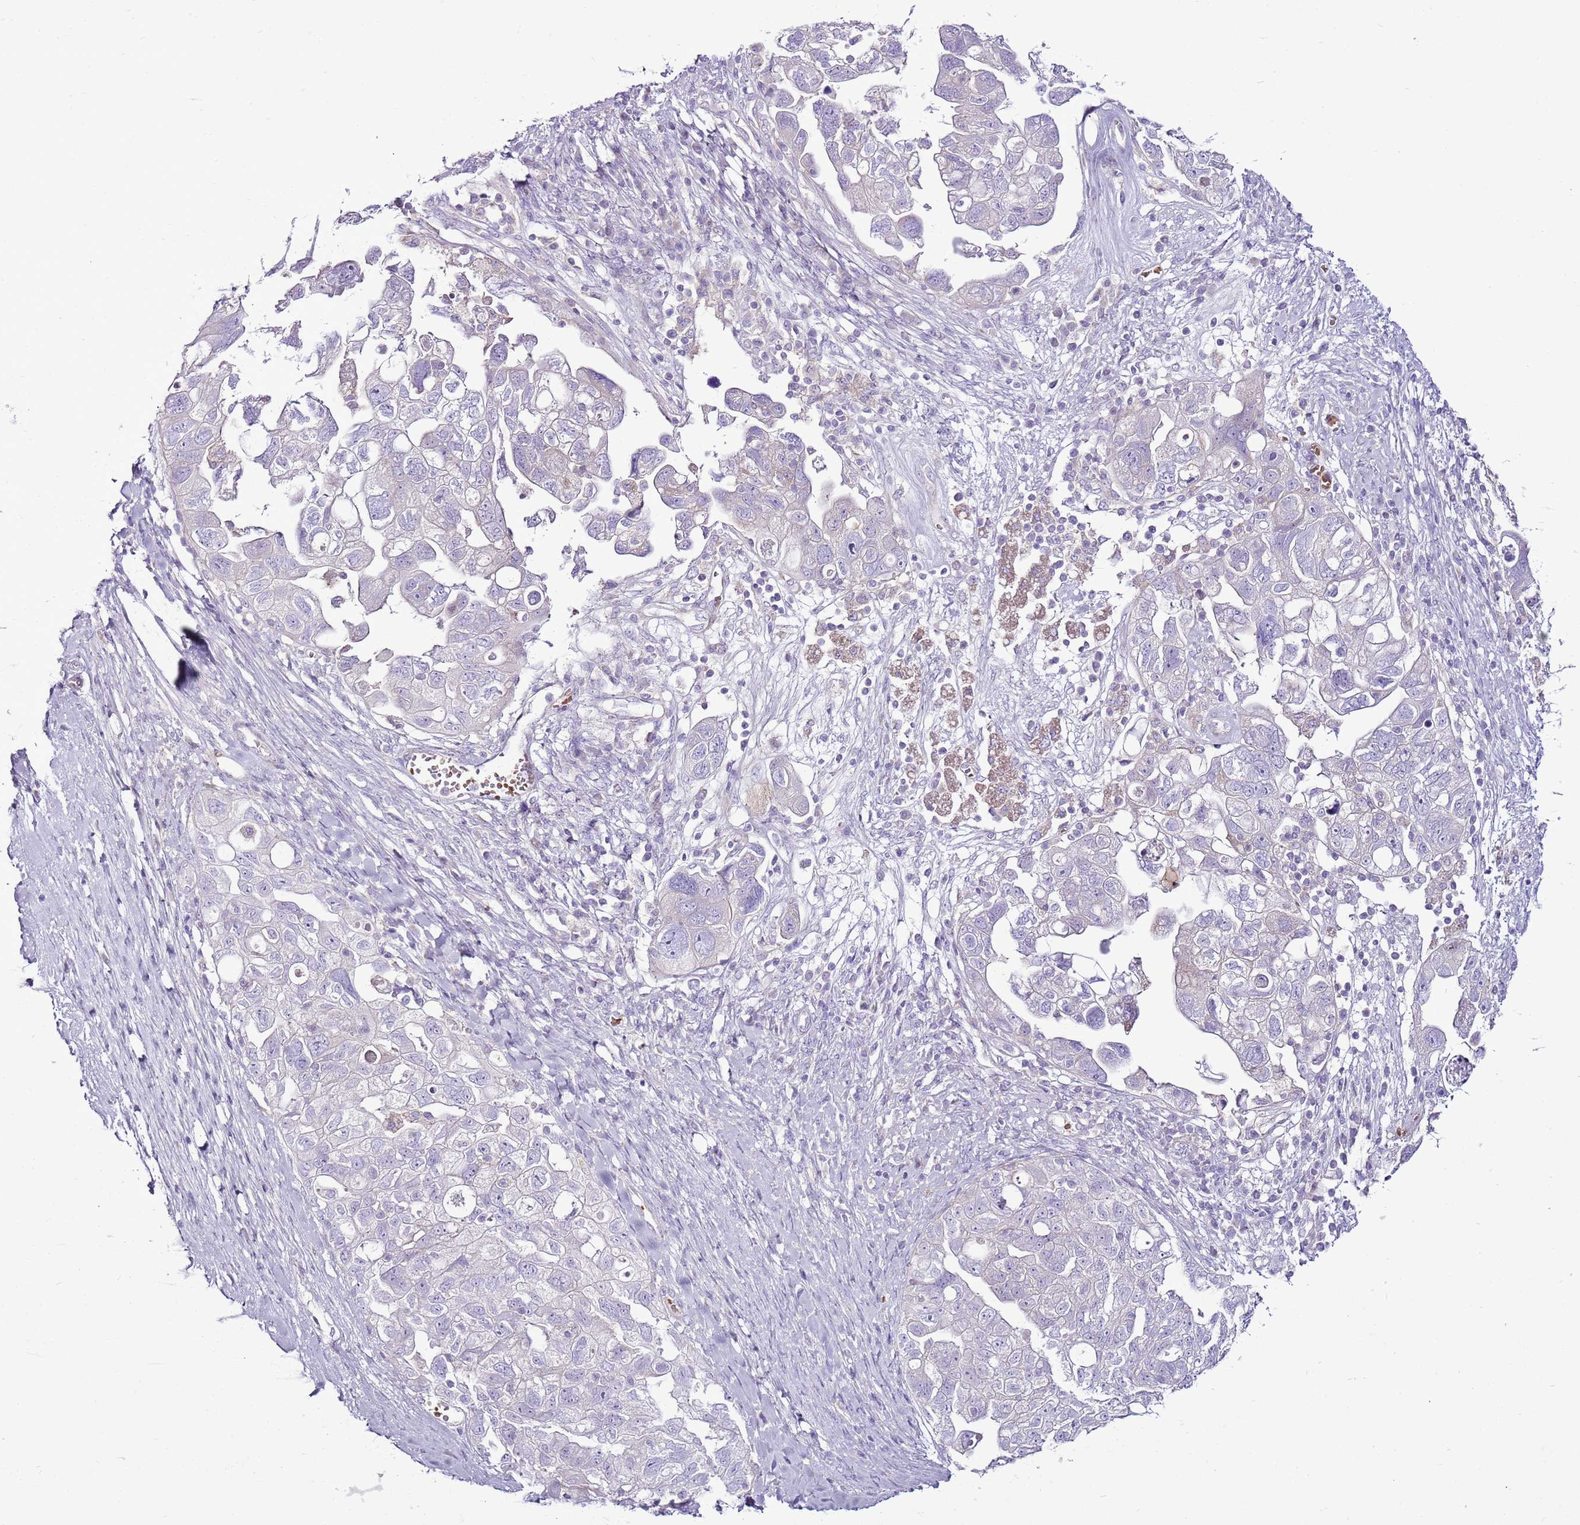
{"staining": {"intensity": "negative", "quantity": "none", "location": "none"}, "tissue": "ovarian cancer", "cell_type": "Tumor cells", "image_type": "cancer", "snomed": [{"axis": "morphology", "description": "Carcinoma, NOS"}, {"axis": "morphology", "description": "Cystadenocarcinoma, serous, NOS"}, {"axis": "topography", "description": "Ovary"}], "caption": "This is an immunohistochemistry (IHC) photomicrograph of human ovarian cancer. There is no positivity in tumor cells.", "gene": "CHAC2", "patient": {"sex": "female", "age": 69}}